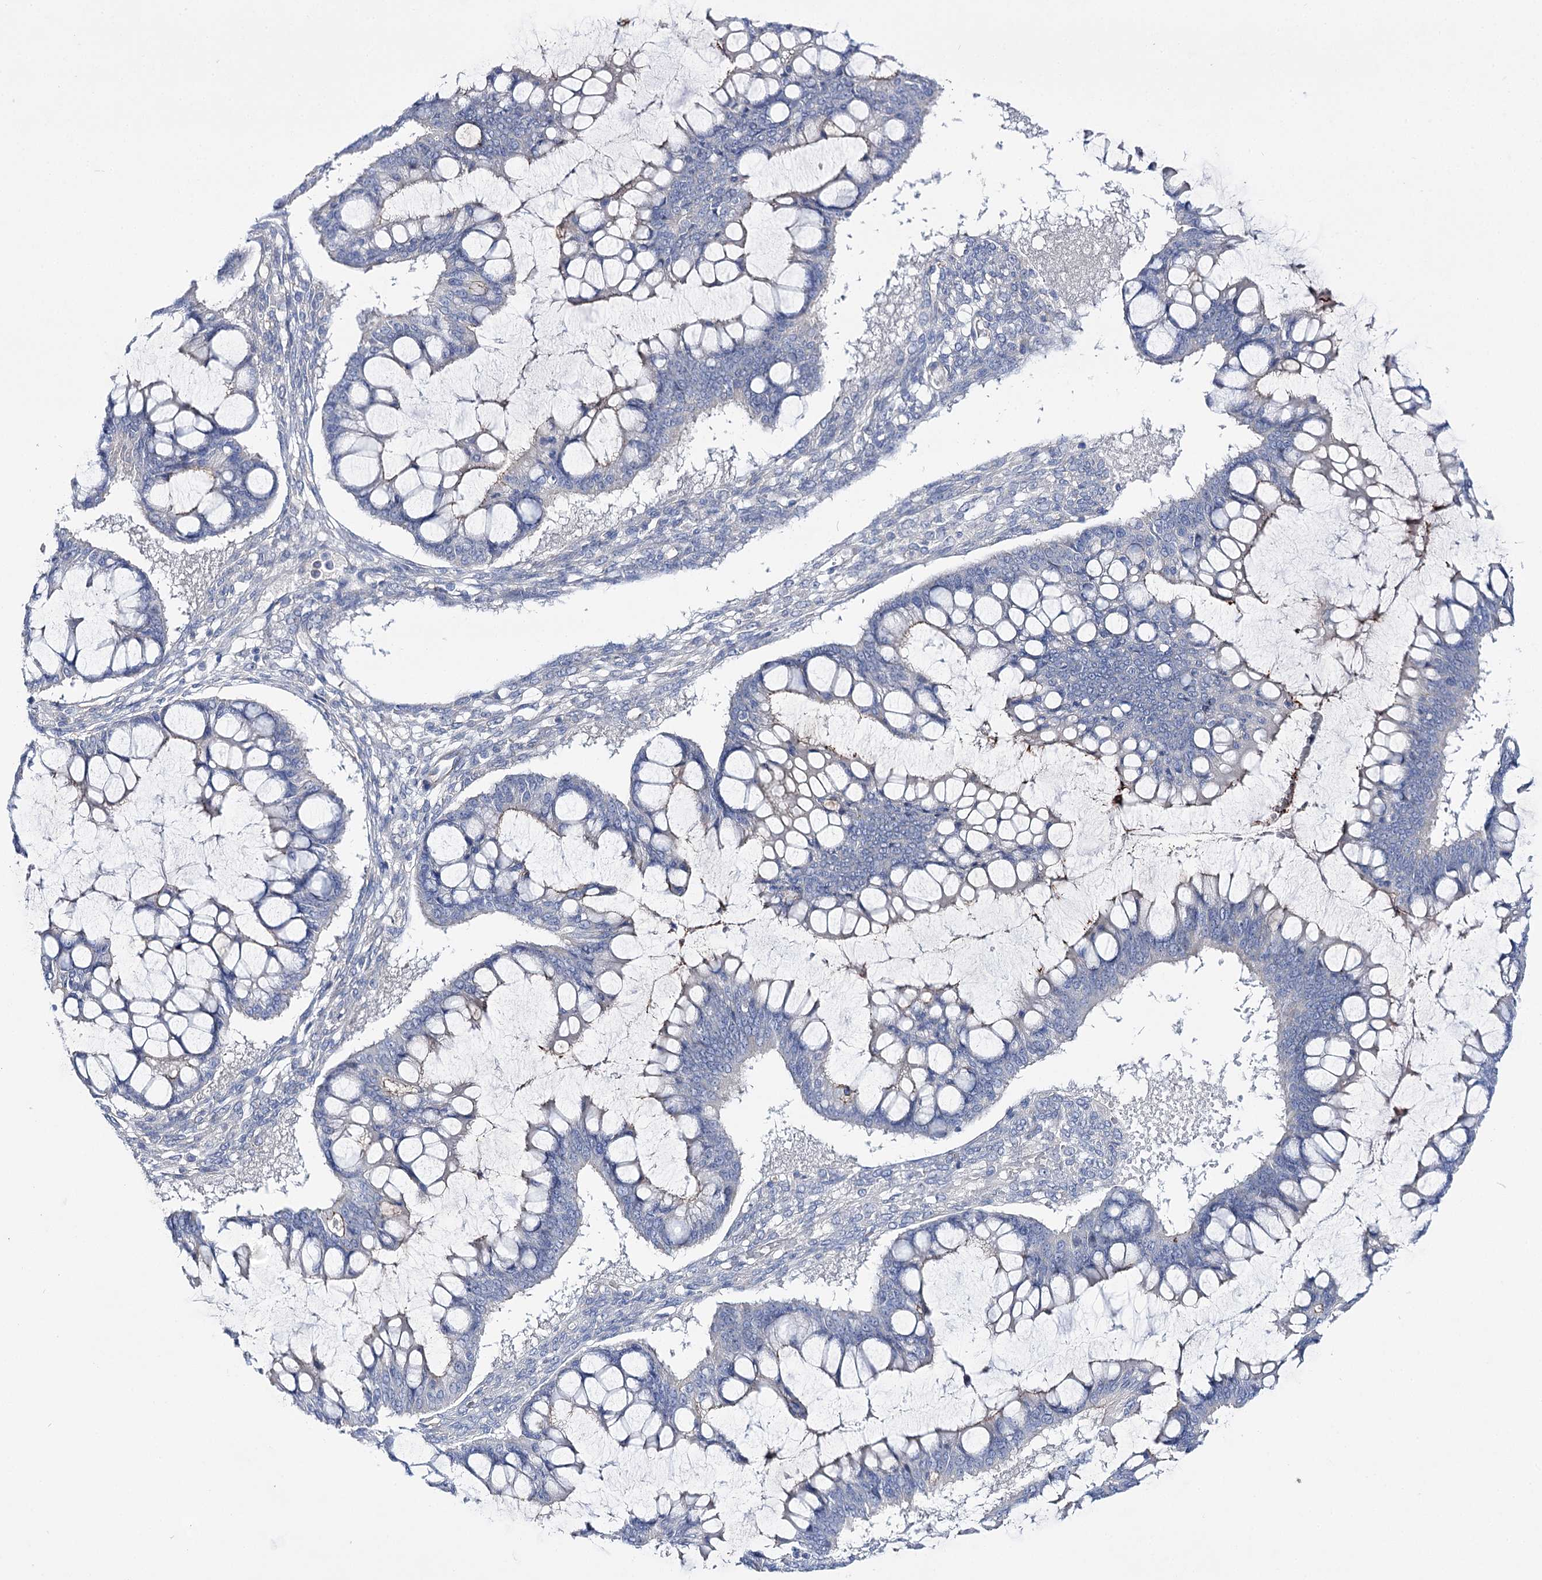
{"staining": {"intensity": "negative", "quantity": "none", "location": "none"}, "tissue": "ovarian cancer", "cell_type": "Tumor cells", "image_type": "cancer", "snomed": [{"axis": "morphology", "description": "Cystadenocarcinoma, mucinous, NOS"}, {"axis": "topography", "description": "Ovary"}], "caption": "High power microscopy histopathology image of an IHC photomicrograph of ovarian cancer (mucinous cystadenocarcinoma), revealing no significant expression in tumor cells.", "gene": "NRAP", "patient": {"sex": "female", "age": 73}}